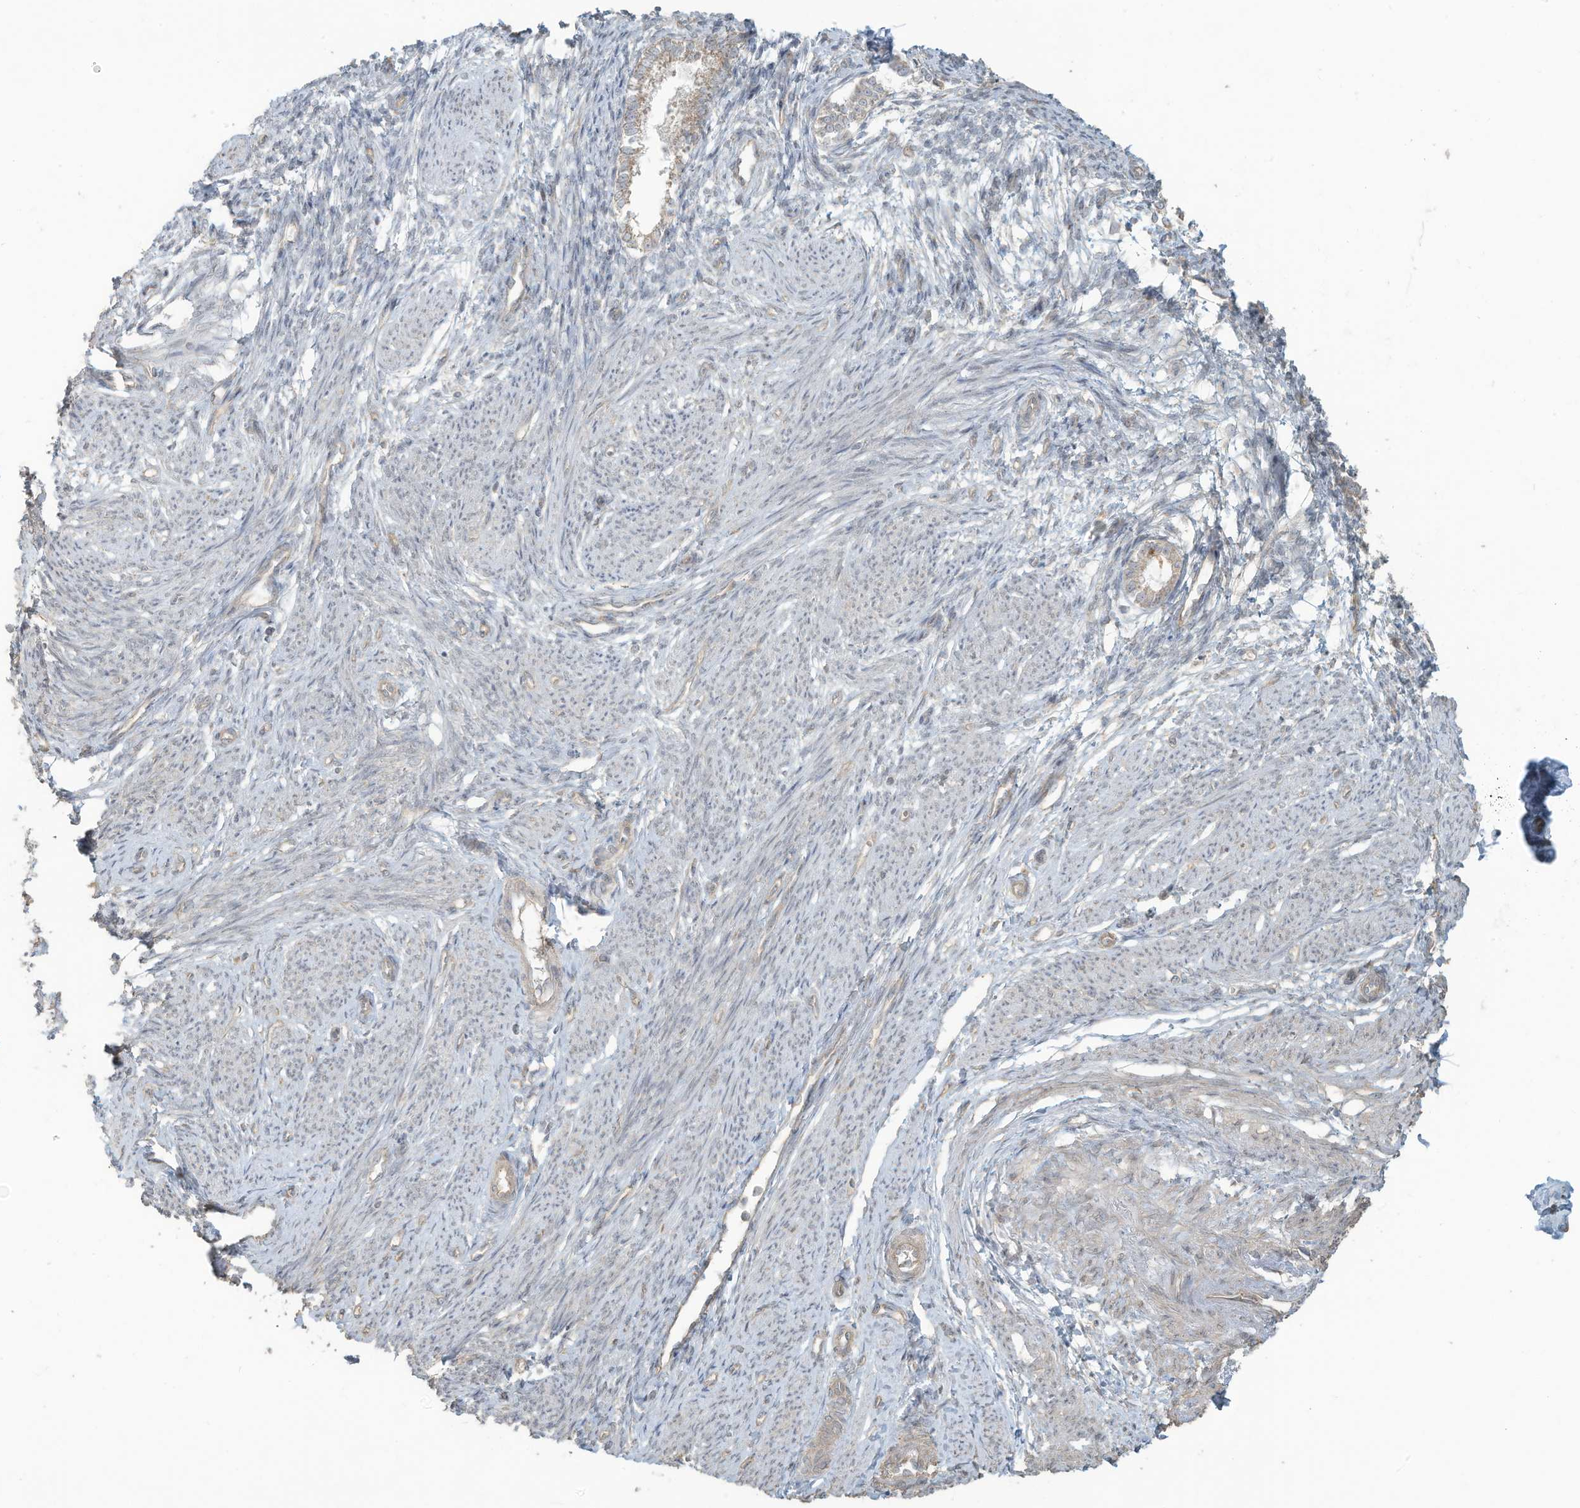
{"staining": {"intensity": "negative", "quantity": "none", "location": "none"}, "tissue": "endometrium", "cell_type": "Cells in endometrial stroma", "image_type": "normal", "snomed": [{"axis": "morphology", "description": "Normal tissue, NOS"}, {"axis": "topography", "description": "Endometrium"}], "caption": "High magnification brightfield microscopy of normal endometrium stained with DAB (brown) and counterstained with hematoxylin (blue): cells in endometrial stroma show no significant expression.", "gene": "MAGIX", "patient": {"sex": "female", "age": 56}}